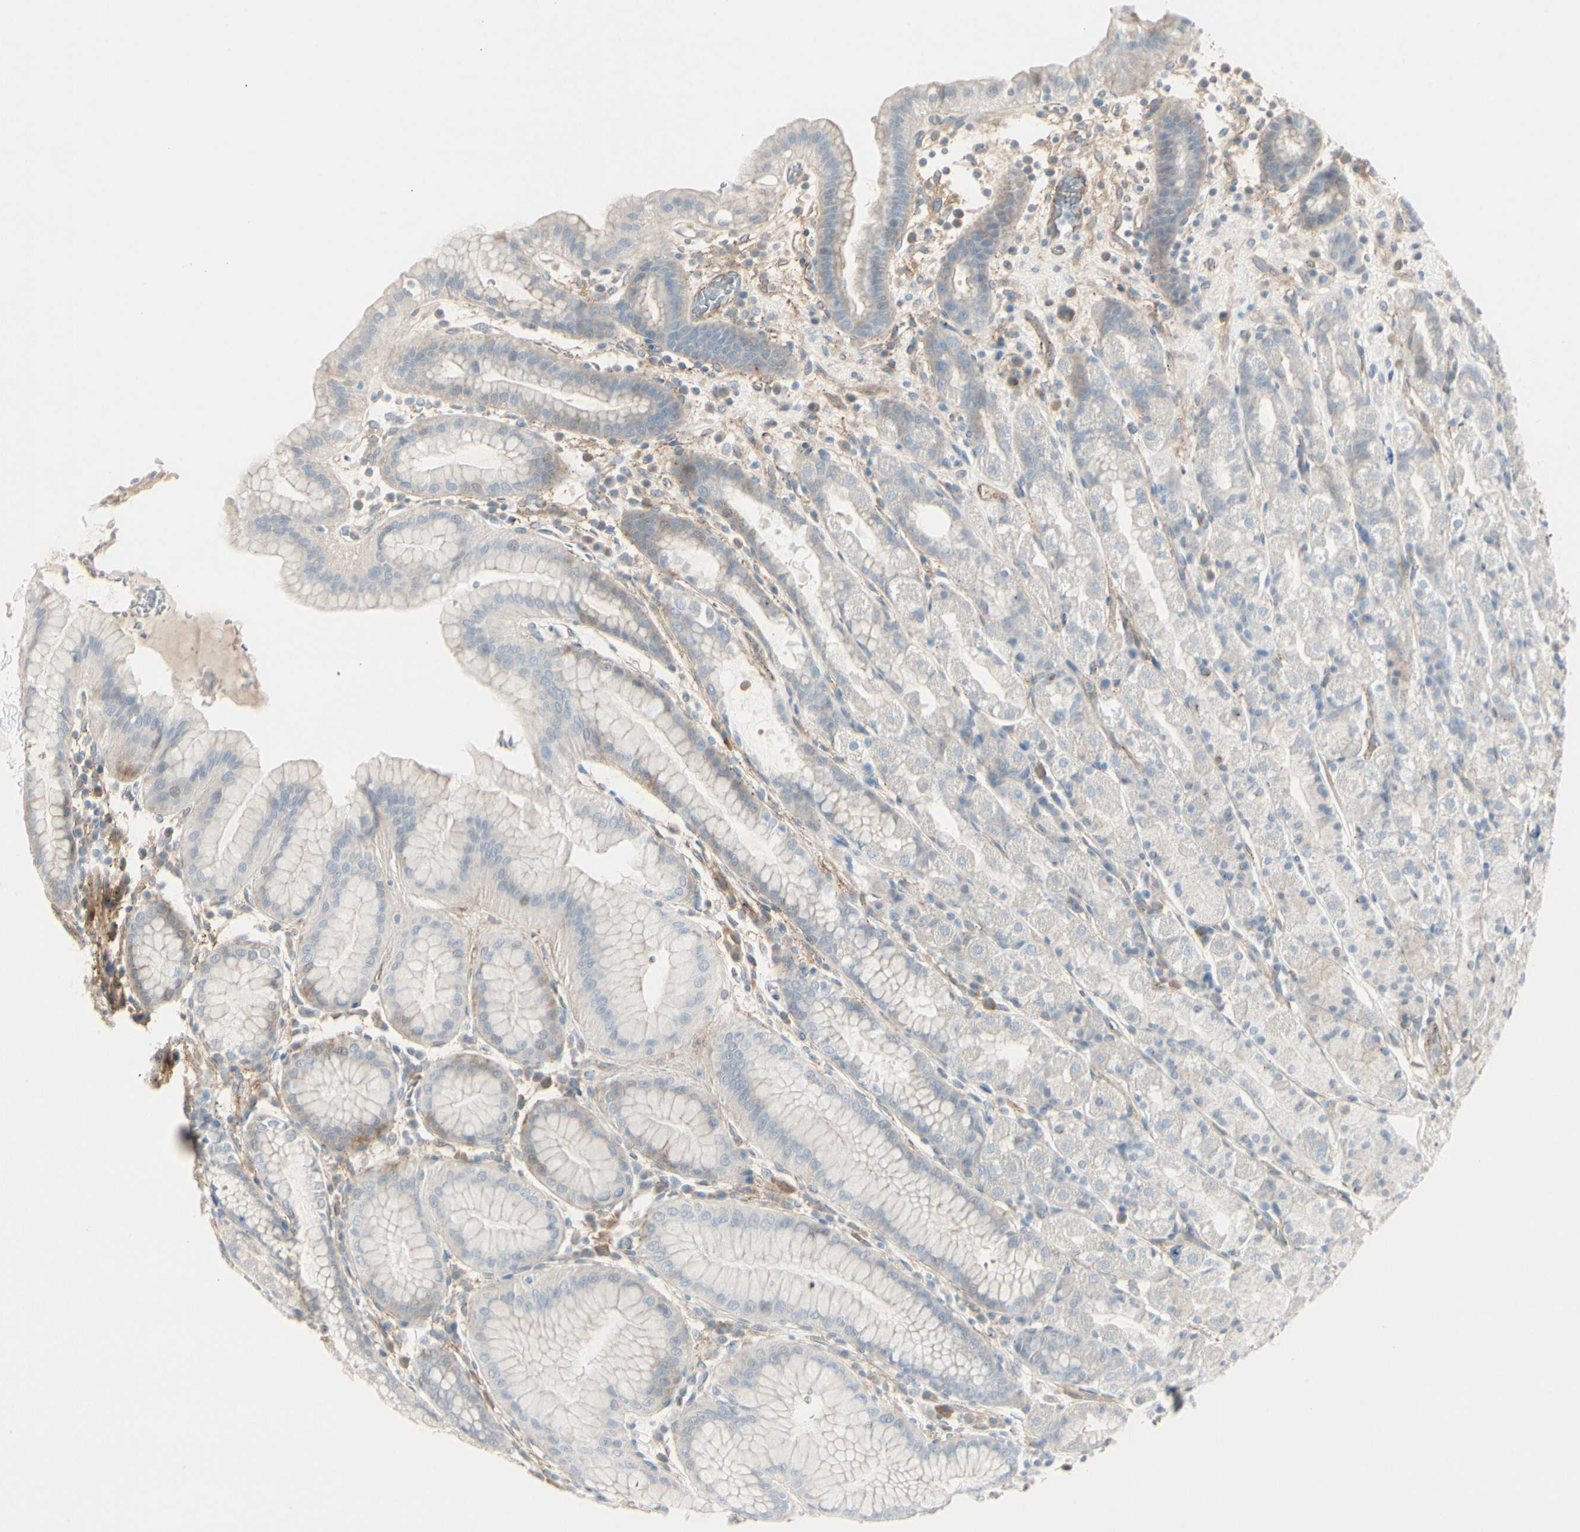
{"staining": {"intensity": "moderate", "quantity": "<25%", "location": "cytoplasmic/membranous"}, "tissue": "stomach", "cell_type": "Glandular cells", "image_type": "normal", "snomed": [{"axis": "morphology", "description": "Normal tissue, NOS"}, {"axis": "topography", "description": "Stomach, upper"}], "caption": "Immunohistochemistry (IHC) of benign human stomach reveals low levels of moderate cytoplasmic/membranous expression in approximately <25% of glandular cells.", "gene": "CACNA2D1", "patient": {"sex": "male", "age": 68}}